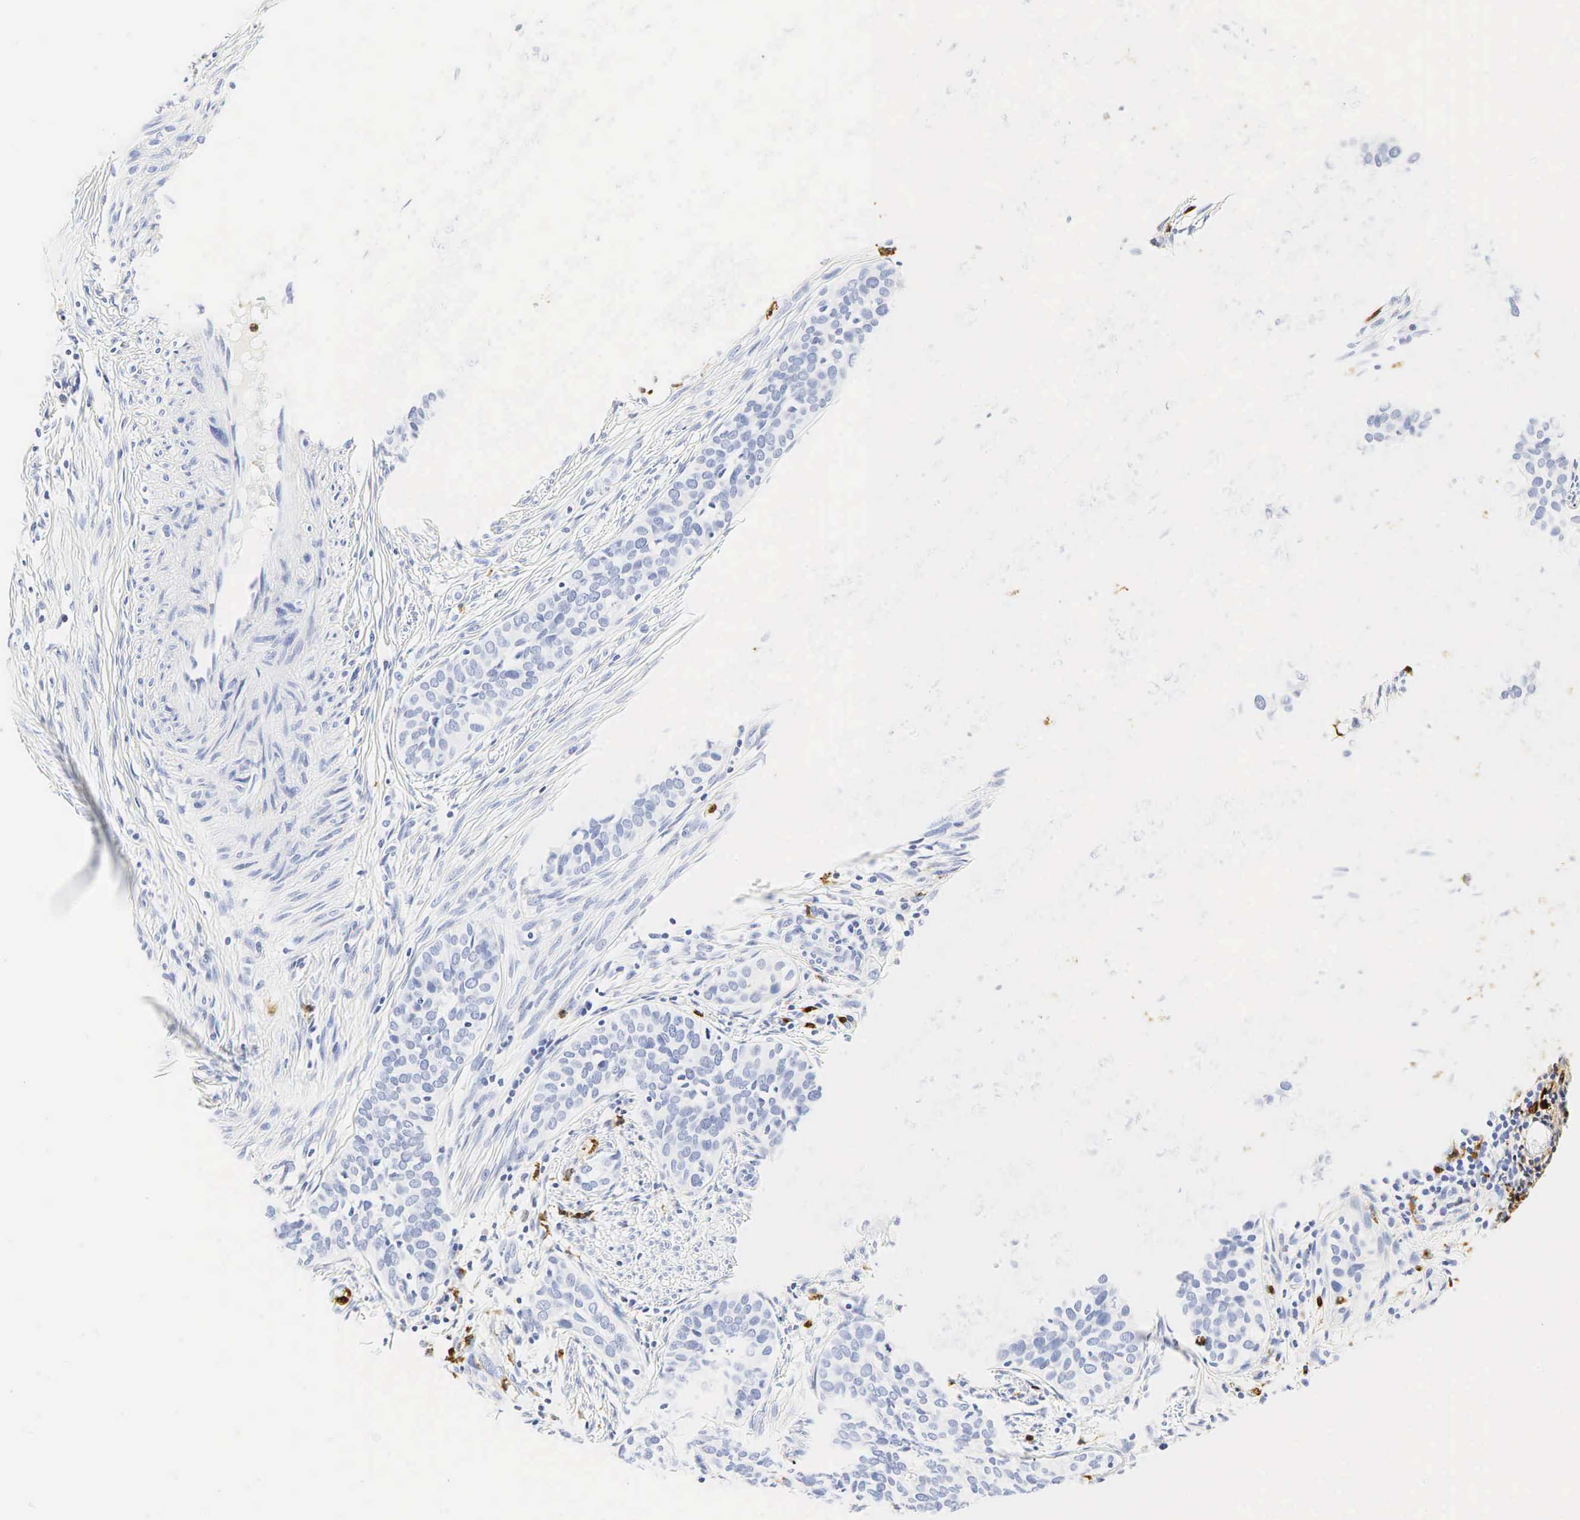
{"staining": {"intensity": "negative", "quantity": "none", "location": "none"}, "tissue": "cervical cancer", "cell_type": "Tumor cells", "image_type": "cancer", "snomed": [{"axis": "morphology", "description": "Squamous cell carcinoma, NOS"}, {"axis": "topography", "description": "Cervix"}], "caption": "DAB immunohistochemical staining of human cervical cancer demonstrates no significant staining in tumor cells. (Brightfield microscopy of DAB (3,3'-diaminobenzidine) immunohistochemistry (IHC) at high magnification).", "gene": "LYZ", "patient": {"sex": "female", "age": 31}}